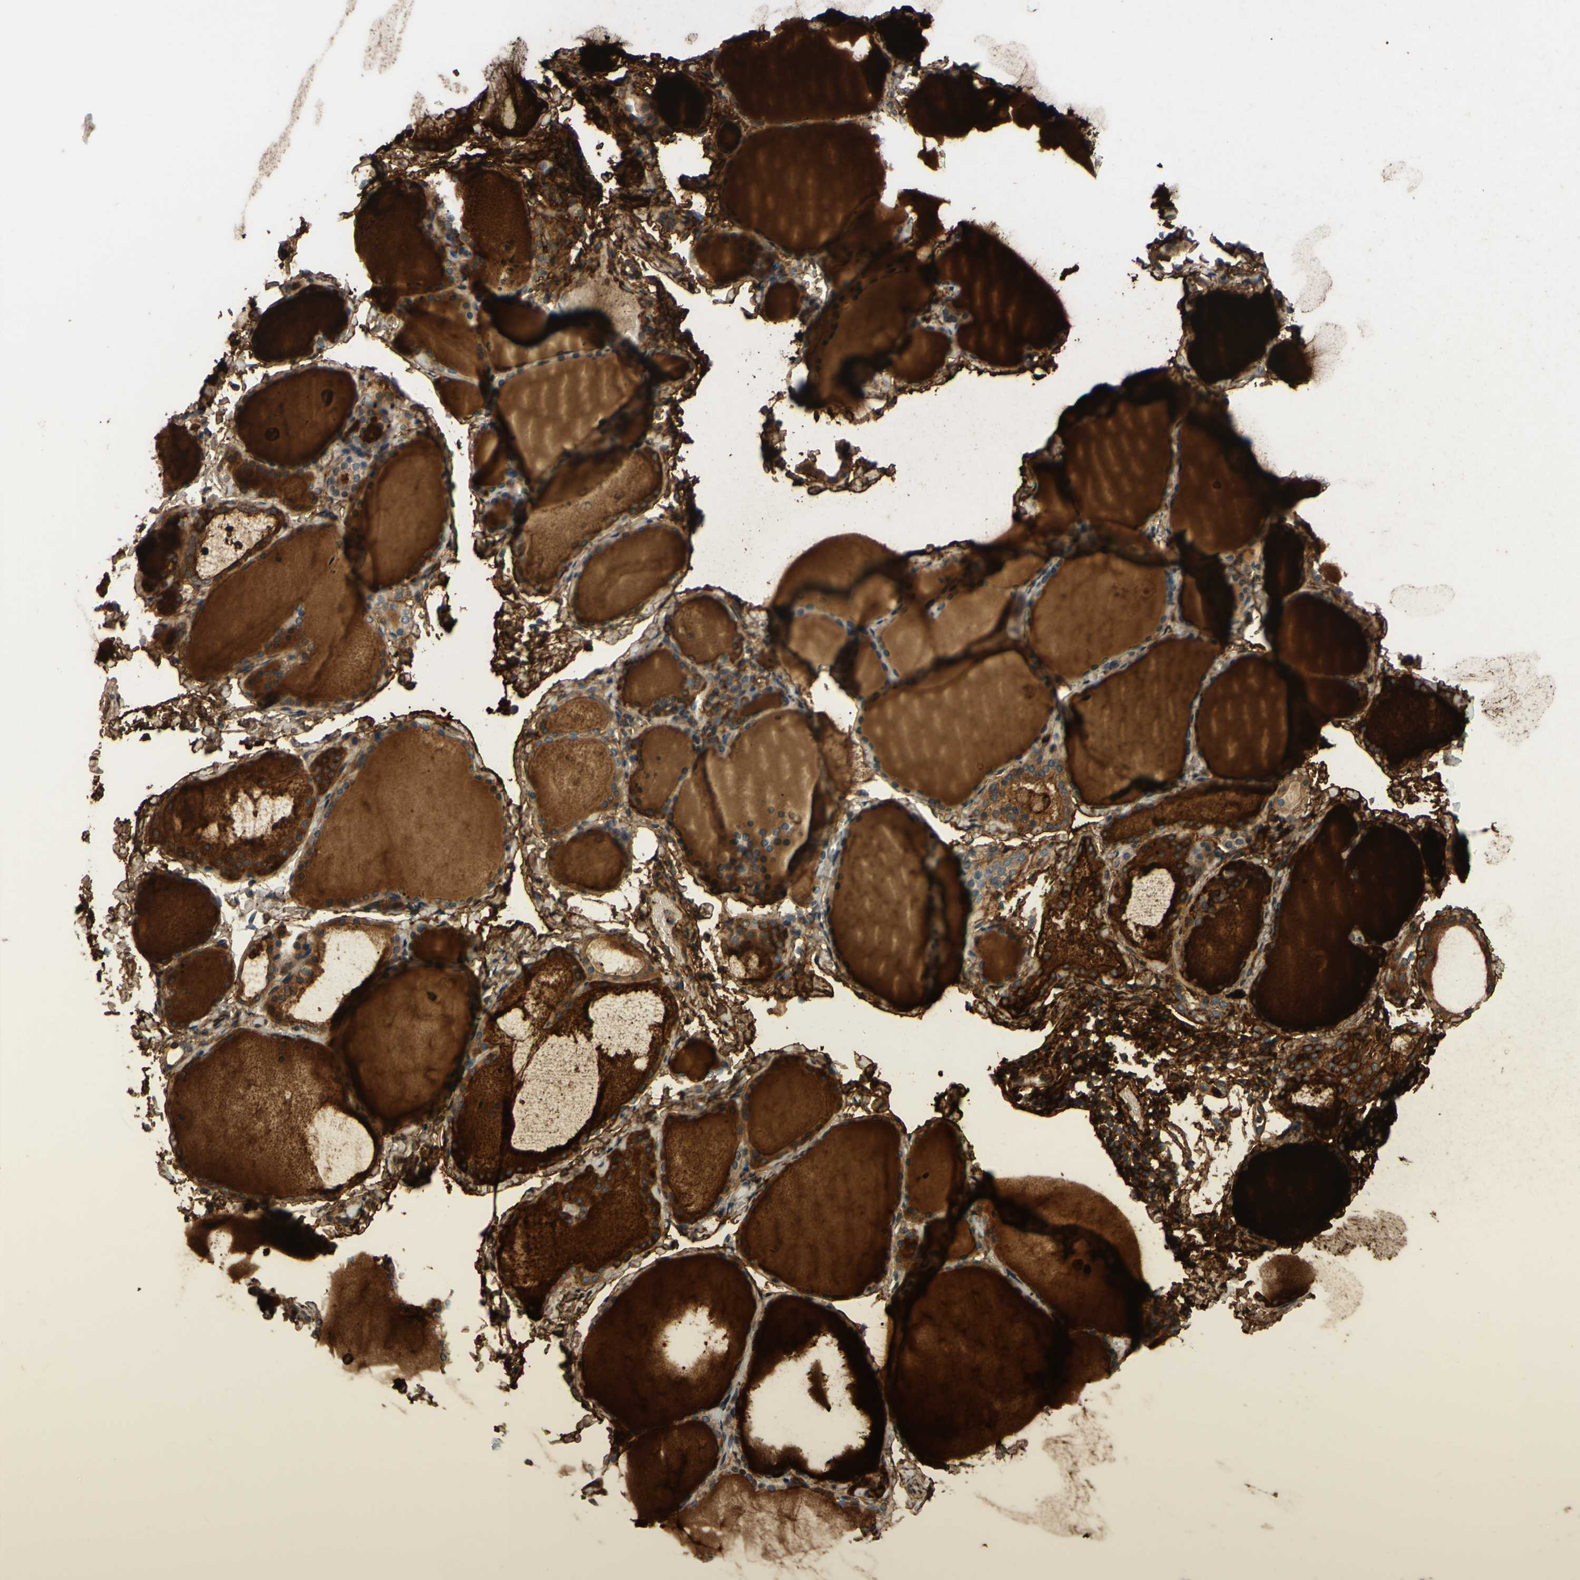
{"staining": {"intensity": "moderate", "quantity": ">75%", "location": "cytoplasmic/membranous"}, "tissue": "thyroid gland", "cell_type": "Glandular cells", "image_type": "normal", "snomed": [{"axis": "morphology", "description": "Normal tissue, NOS"}, {"axis": "morphology", "description": "Papillary adenocarcinoma, NOS"}, {"axis": "topography", "description": "Thyroid gland"}], "caption": "Immunohistochemical staining of unremarkable thyroid gland shows moderate cytoplasmic/membranous protein expression in approximately >75% of glandular cells.", "gene": "PRAF2", "patient": {"sex": "female", "age": 30}}